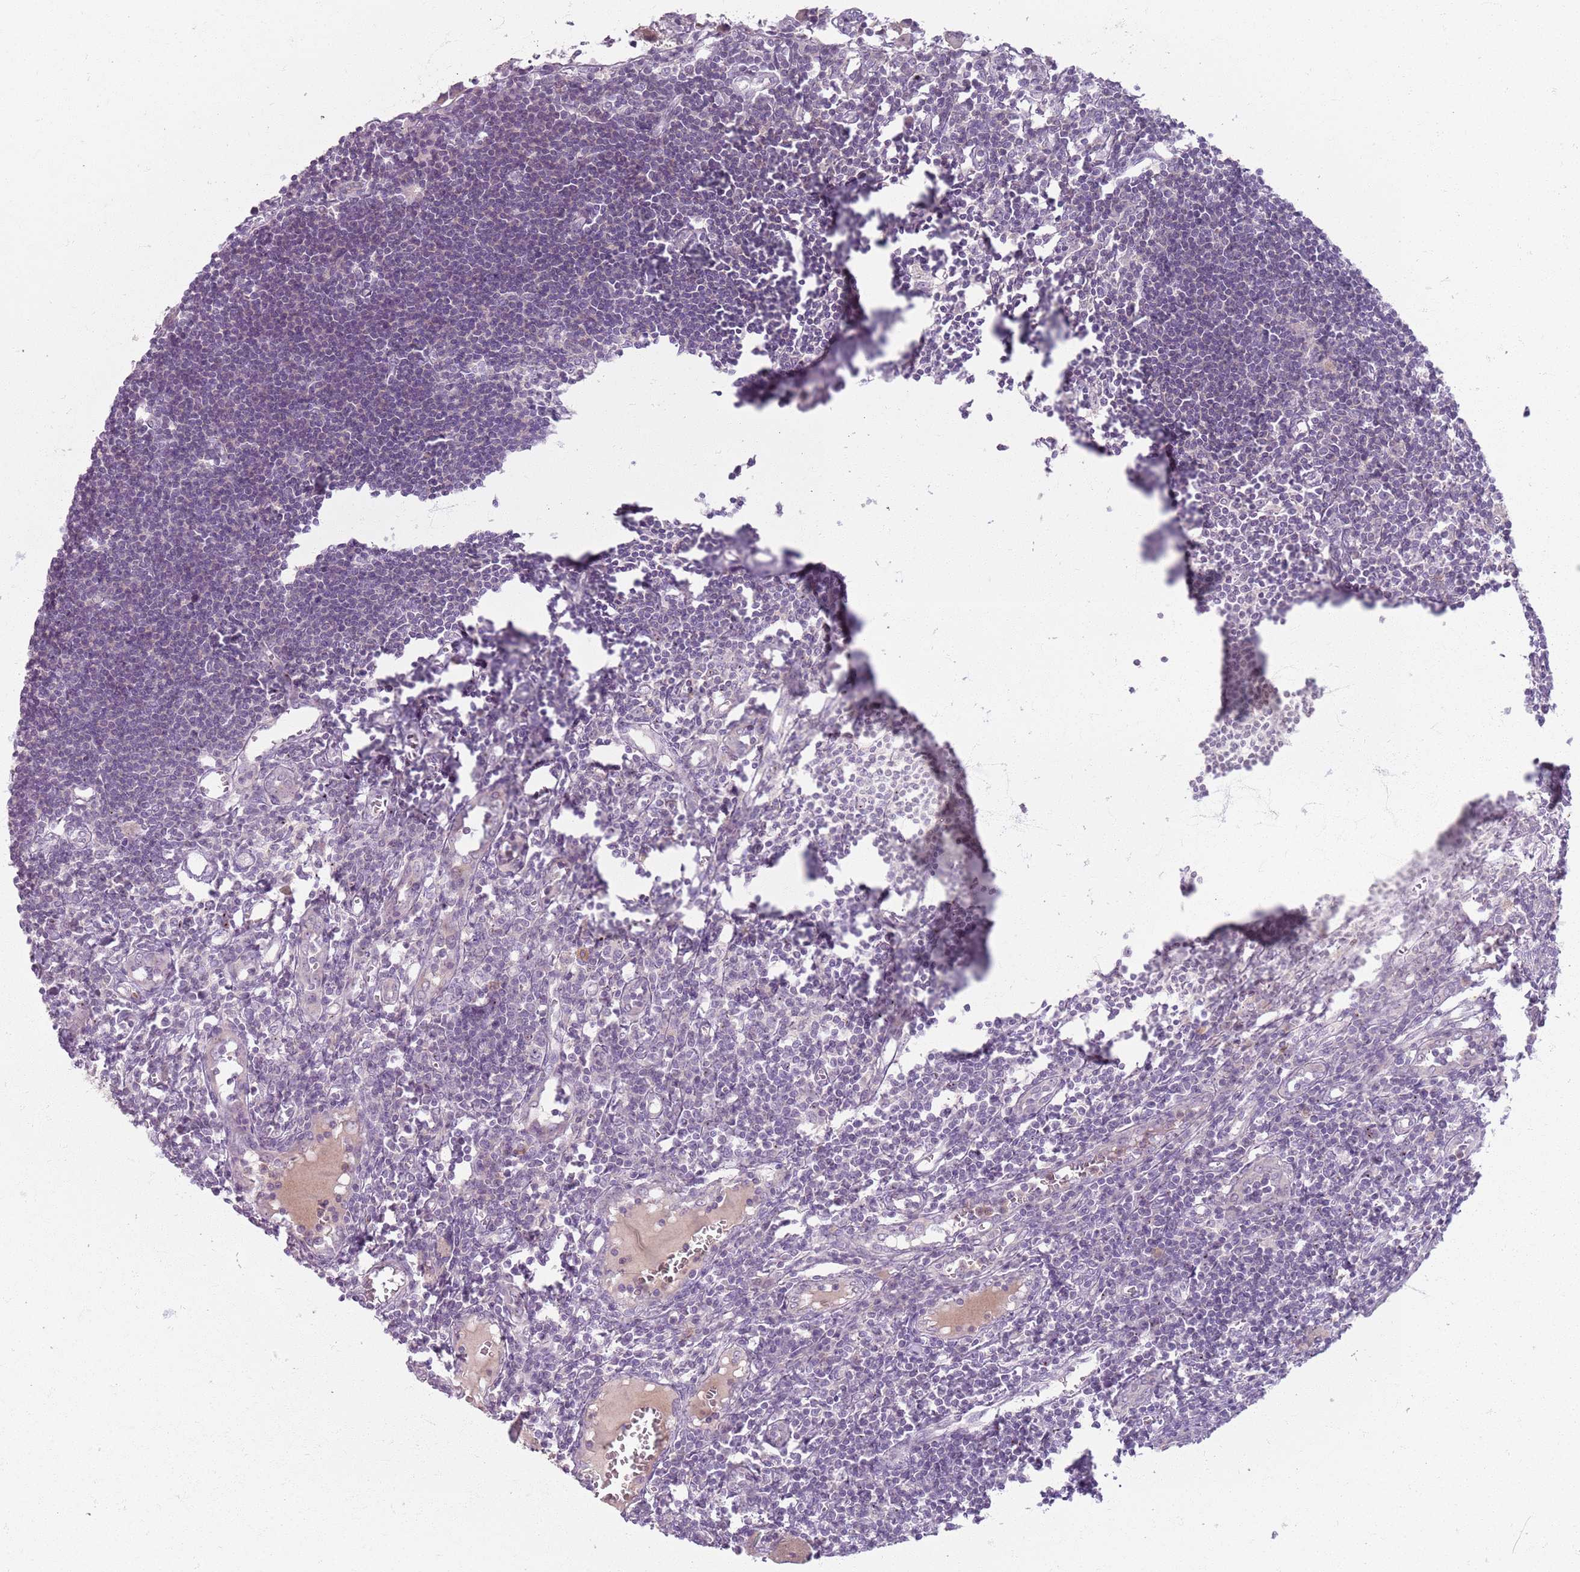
{"staining": {"intensity": "weak", "quantity": "<25%", "location": "cytoplasmic/membranous"}, "tissue": "lymph node", "cell_type": "Non-germinal center cells", "image_type": "normal", "snomed": [{"axis": "morphology", "description": "Normal tissue, NOS"}, {"axis": "morphology", "description": "Malignant melanoma, Metastatic site"}, {"axis": "topography", "description": "Lymph node"}], "caption": "Image shows no significant protein expression in non-germinal center cells of normal lymph node.", "gene": "ZDHHC2", "patient": {"sex": "male", "age": 41}}